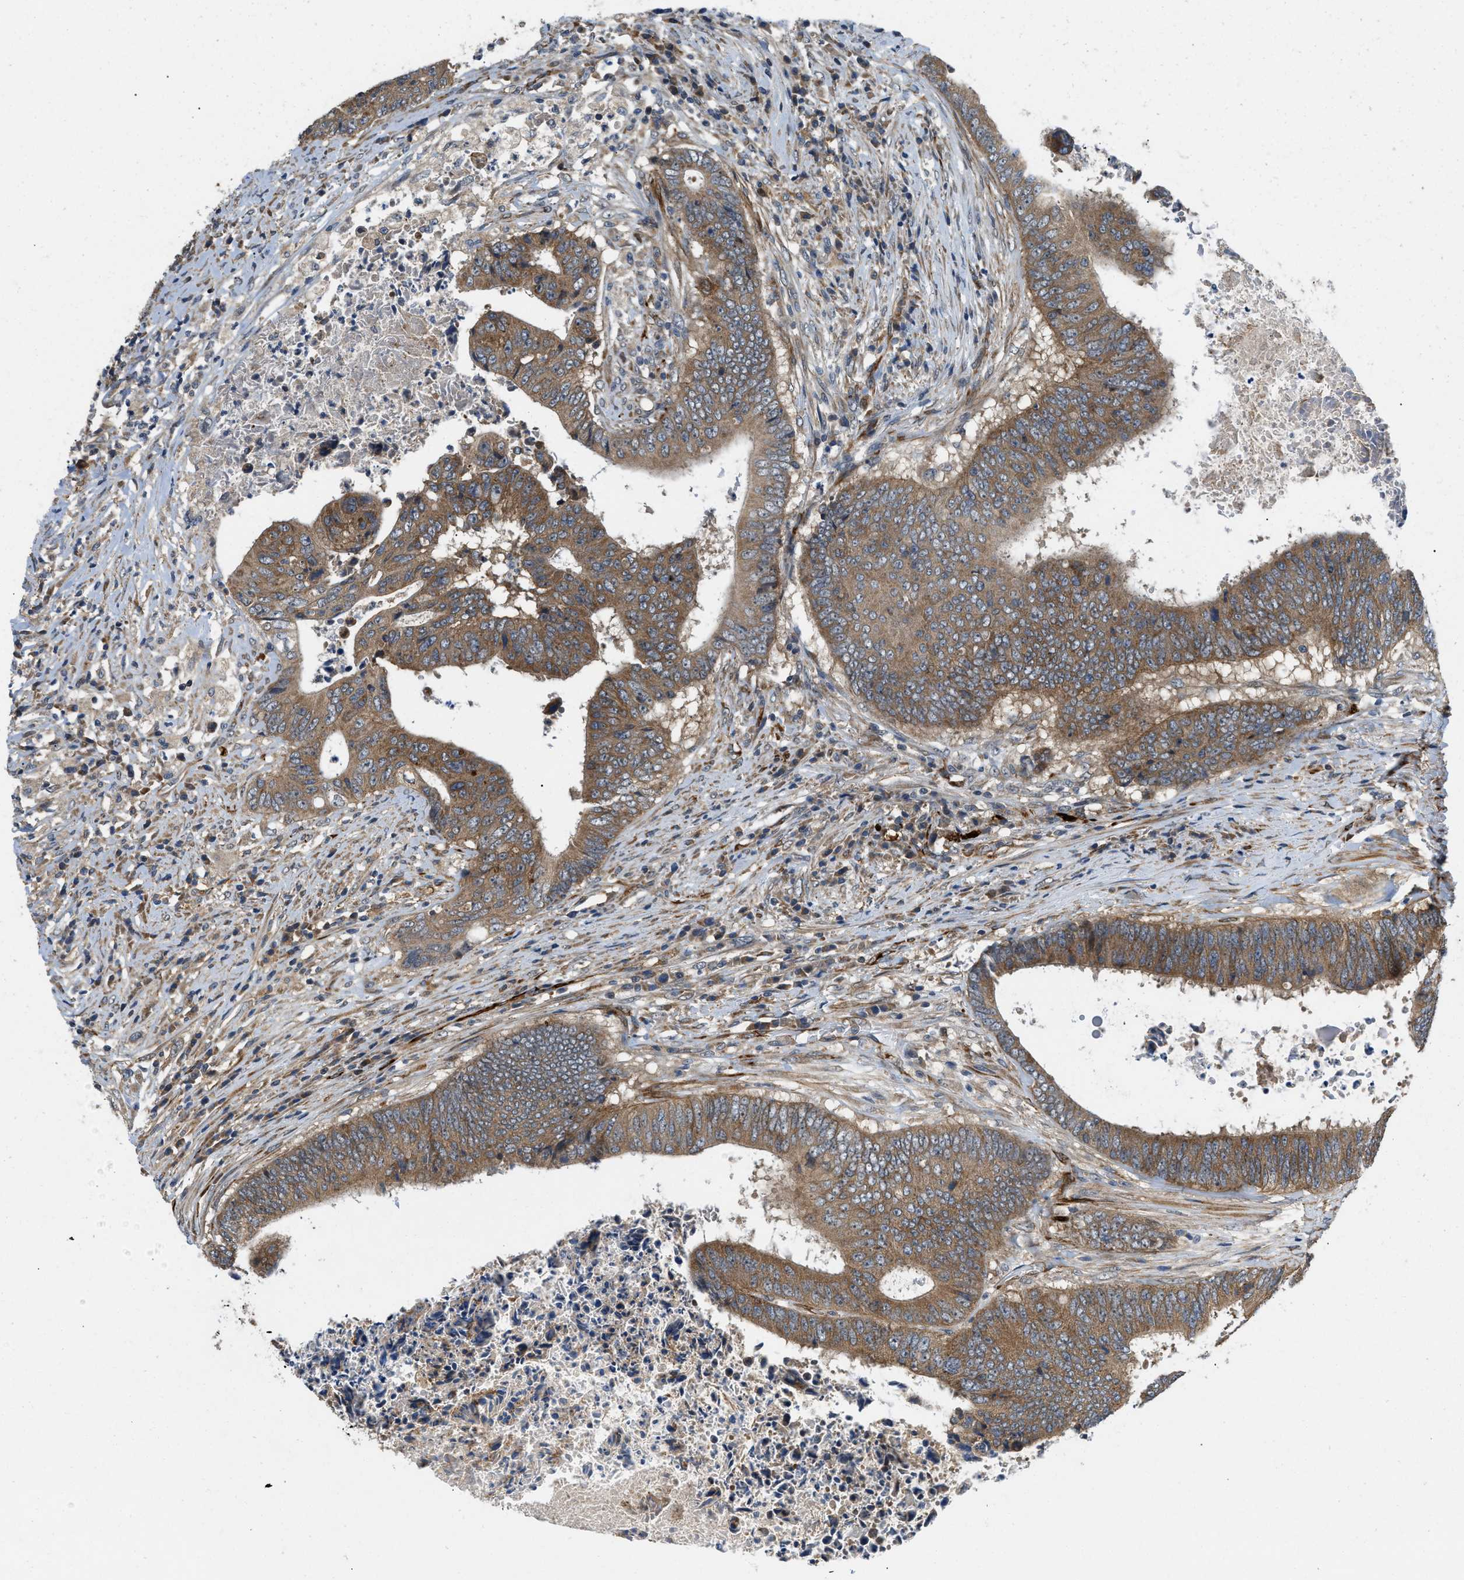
{"staining": {"intensity": "moderate", "quantity": ">75%", "location": "cytoplasmic/membranous"}, "tissue": "colorectal cancer", "cell_type": "Tumor cells", "image_type": "cancer", "snomed": [{"axis": "morphology", "description": "Adenocarcinoma, NOS"}, {"axis": "topography", "description": "Rectum"}], "caption": "DAB (3,3'-diaminobenzidine) immunohistochemical staining of colorectal adenocarcinoma shows moderate cytoplasmic/membranous protein expression in about >75% of tumor cells.", "gene": "ZNF599", "patient": {"sex": "male", "age": 72}}